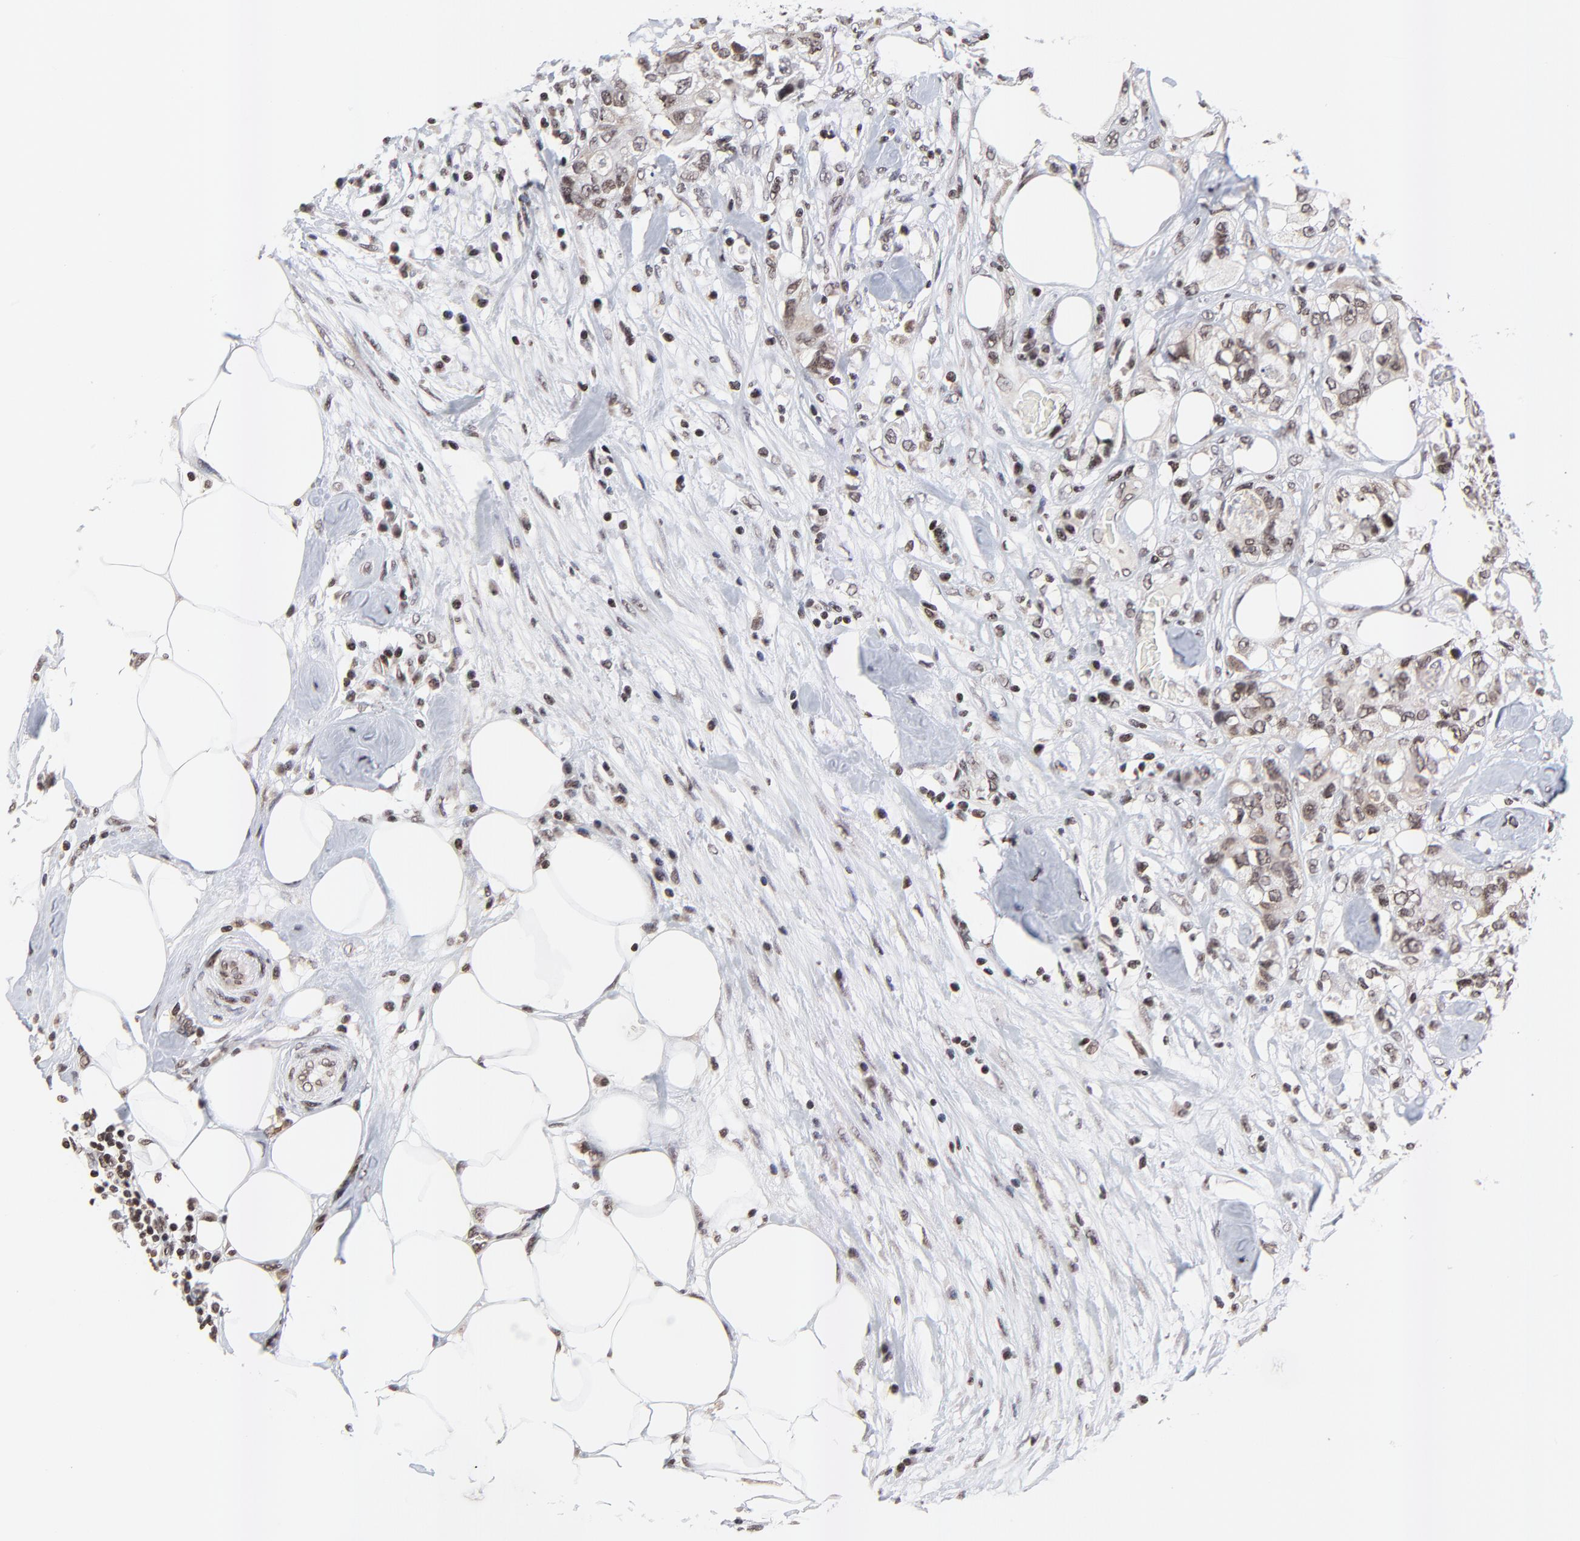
{"staining": {"intensity": "moderate", "quantity": ">75%", "location": "cytoplasmic/membranous,nuclear"}, "tissue": "colorectal cancer", "cell_type": "Tumor cells", "image_type": "cancer", "snomed": [{"axis": "morphology", "description": "Adenocarcinoma, NOS"}, {"axis": "topography", "description": "Rectum"}], "caption": "Immunohistochemistry of human colorectal adenocarcinoma shows medium levels of moderate cytoplasmic/membranous and nuclear positivity in about >75% of tumor cells.", "gene": "ZNF777", "patient": {"sex": "female", "age": 57}}